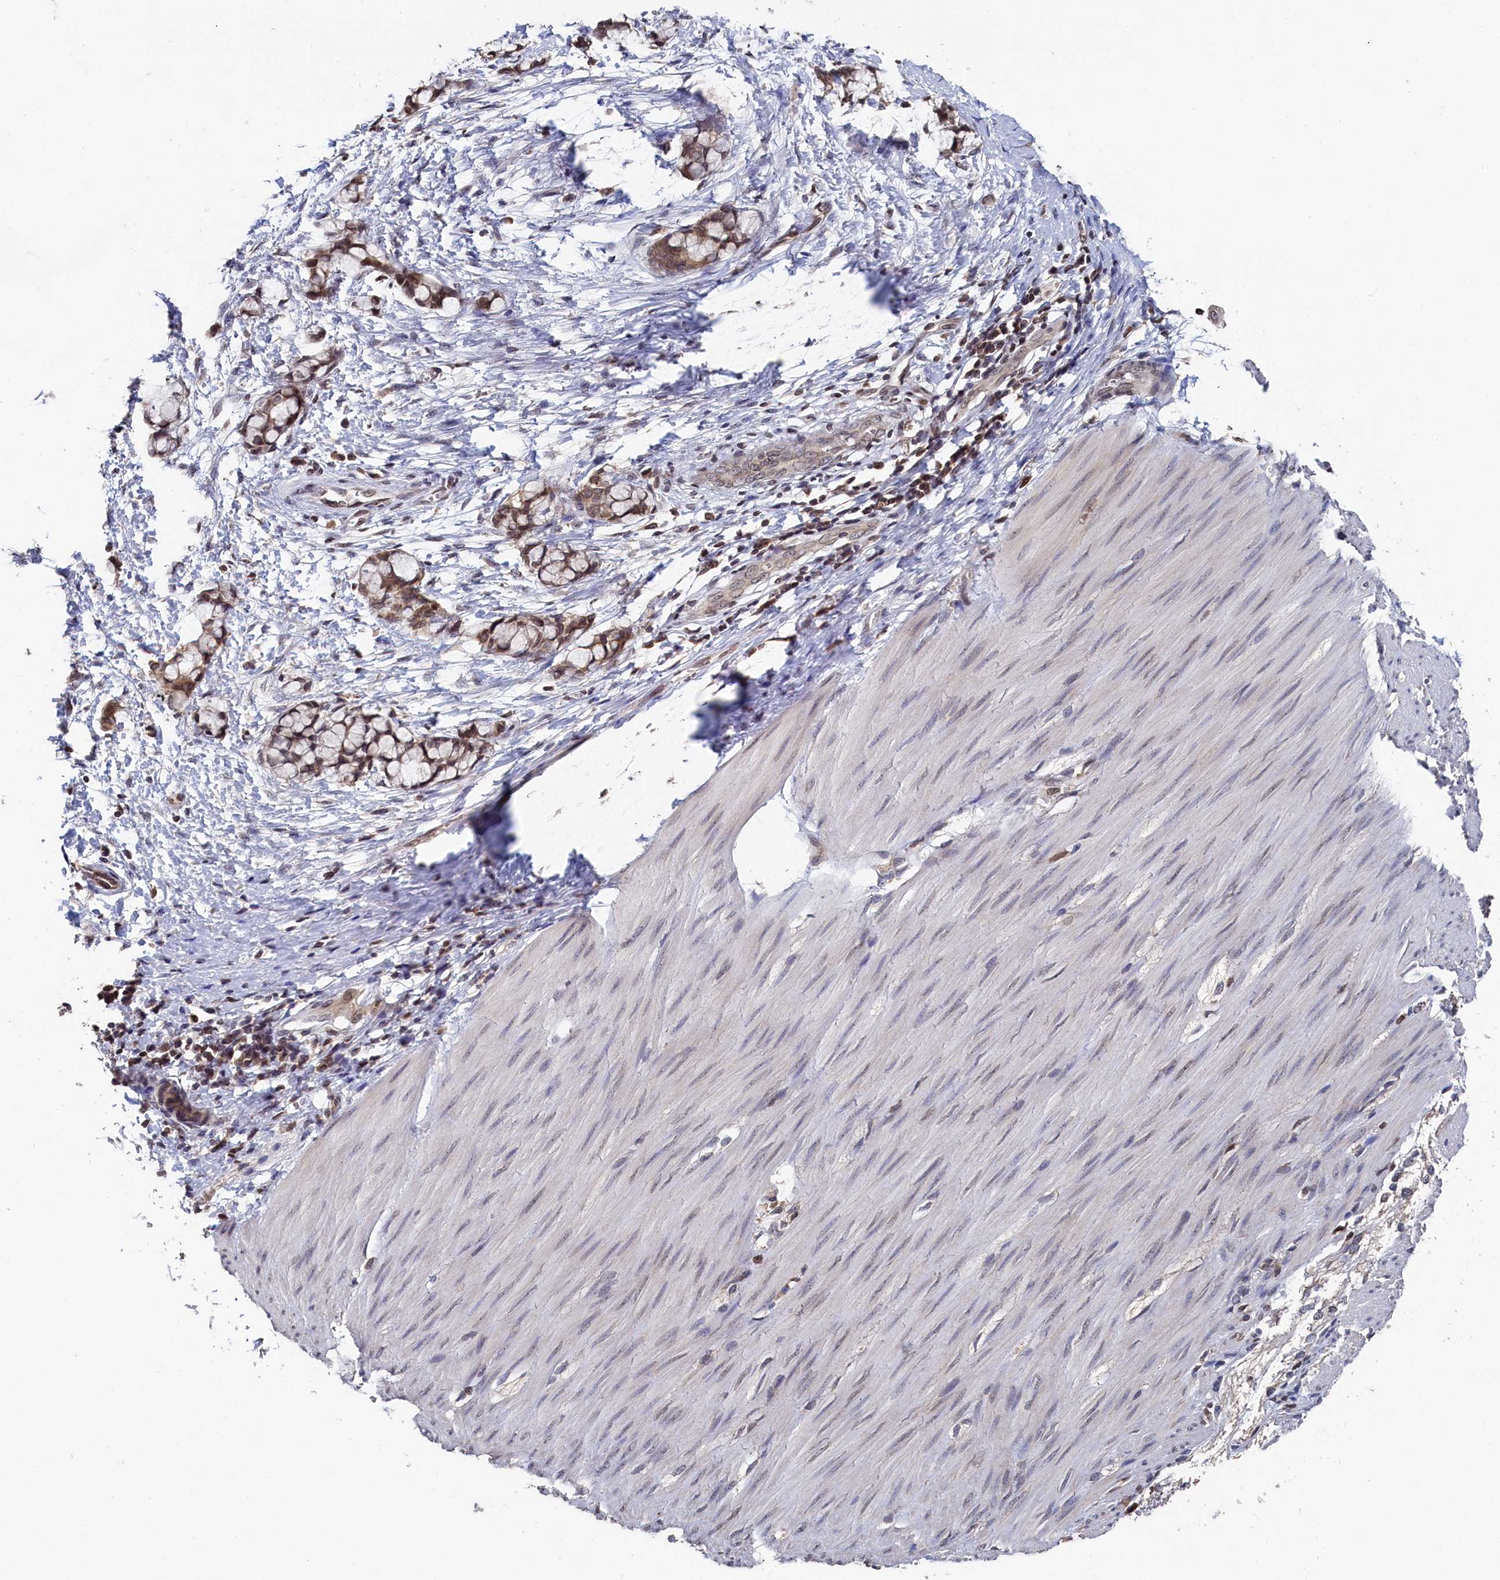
{"staining": {"intensity": "negative", "quantity": "none", "location": "none"}, "tissue": "smooth muscle", "cell_type": "Smooth muscle cells", "image_type": "normal", "snomed": [{"axis": "morphology", "description": "Normal tissue, NOS"}, {"axis": "morphology", "description": "Adenocarcinoma, NOS"}, {"axis": "topography", "description": "Colon"}, {"axis": "topography", "description": "Peripheral nerve tissue"}], "caption": "Immunohistochemistry (IHC) of benign human smooth muscle displays no positivity in smooth muscle cells. (DAB (3,3'-diaminobenzidine) immunohistochemistry, high magnification).", "gene": "ANKEF1", "patient": {"sex": "male", "age": 14}}